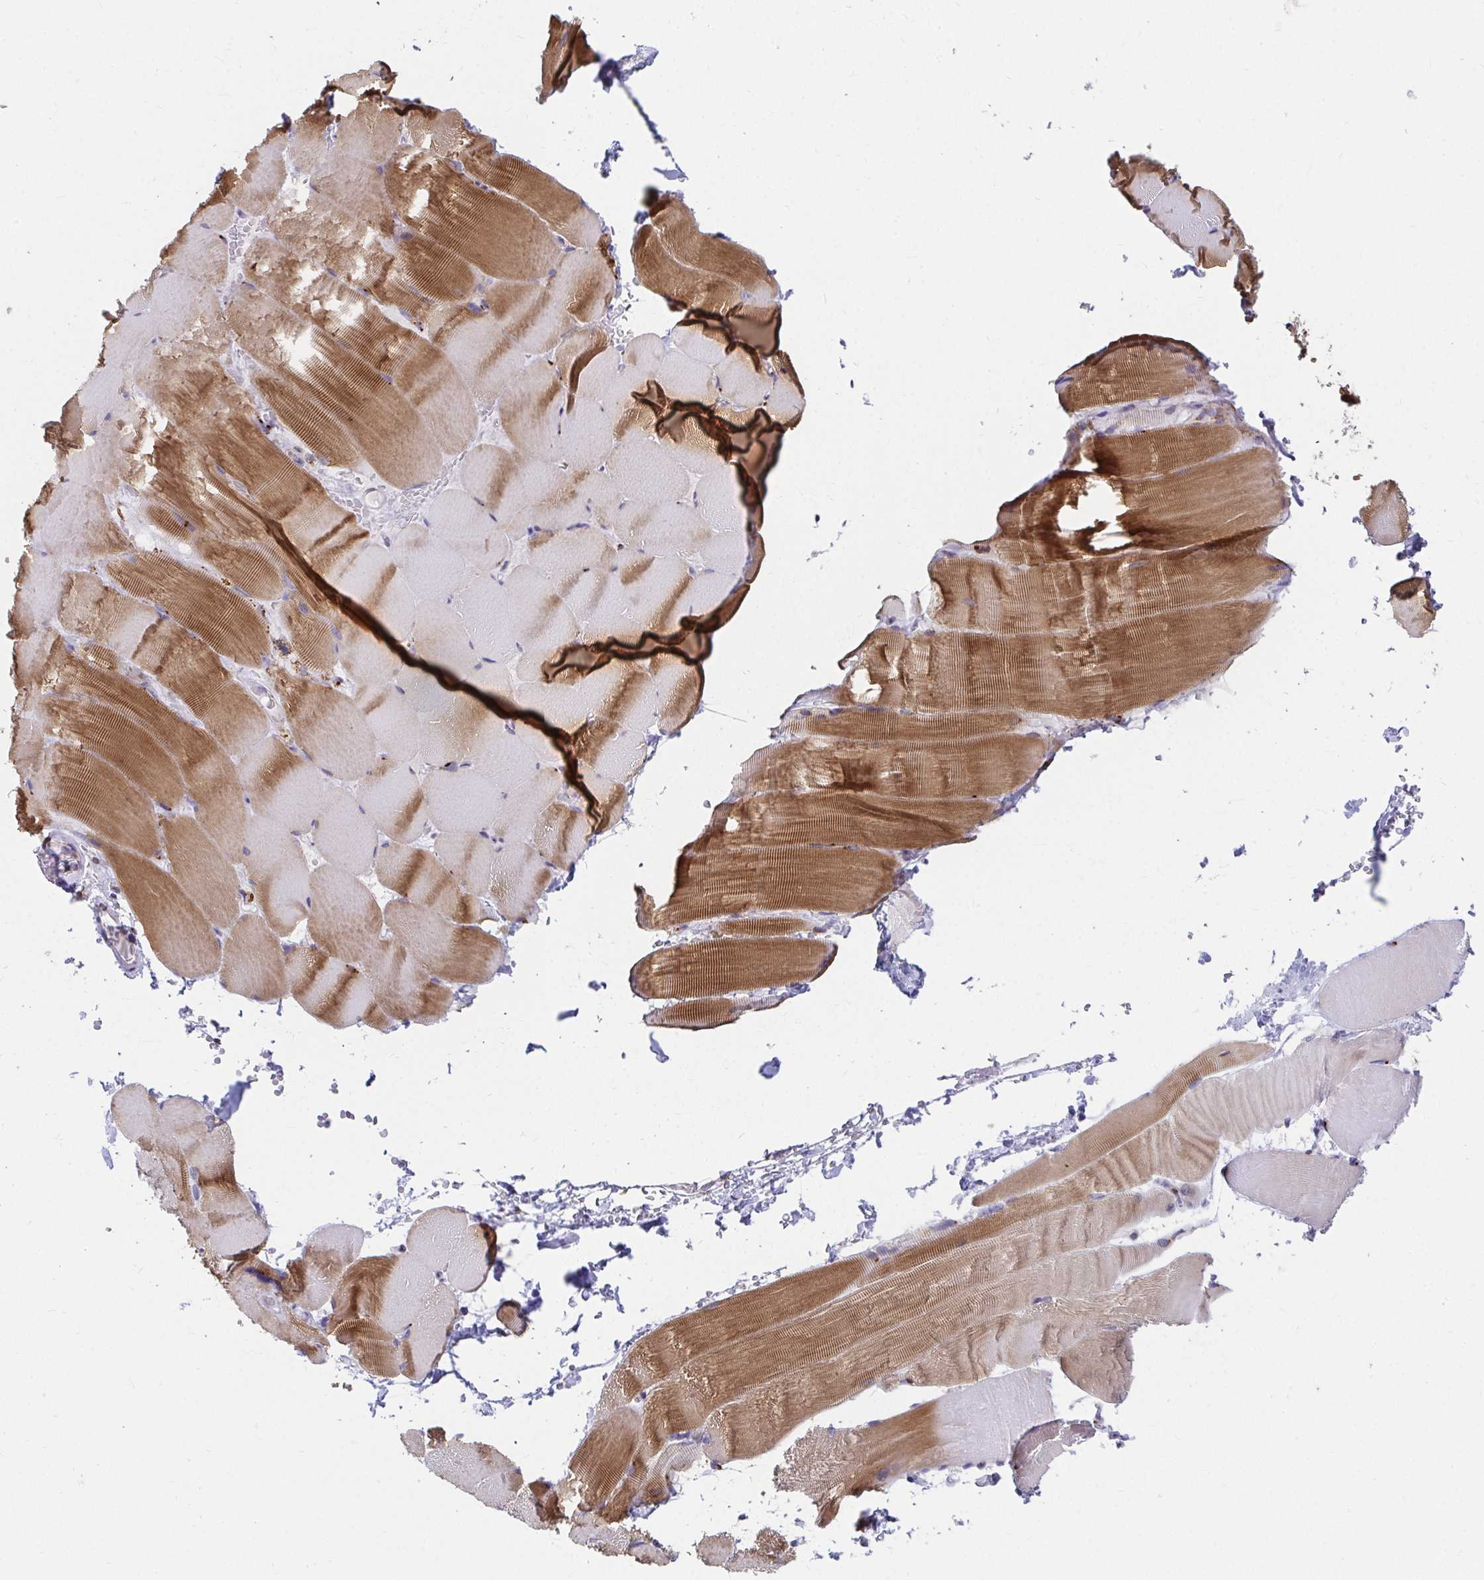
{"staining": {"intensity": "moderate", "quantity": "25%-75%", "location": "cytoplasmic/membranous"}, "tissue": "skeletal muscle", "cell_type": "Myocytes", "image_type": "normal", "snomed": [{"axis": "morphology", "description": "Normal tissue, NOS"}, {"axis": "topography", "description": "Skeletal muscle"}], "caption": "A micrograph showing moderate cytoplasmic/membranous staining in about 25%-75% of myocytes in normal skeletal muscle, as visualized by brown immunohistochemical staining.", "gene": "EXOC5", "patient": {"sex": "female", "age": 37}}